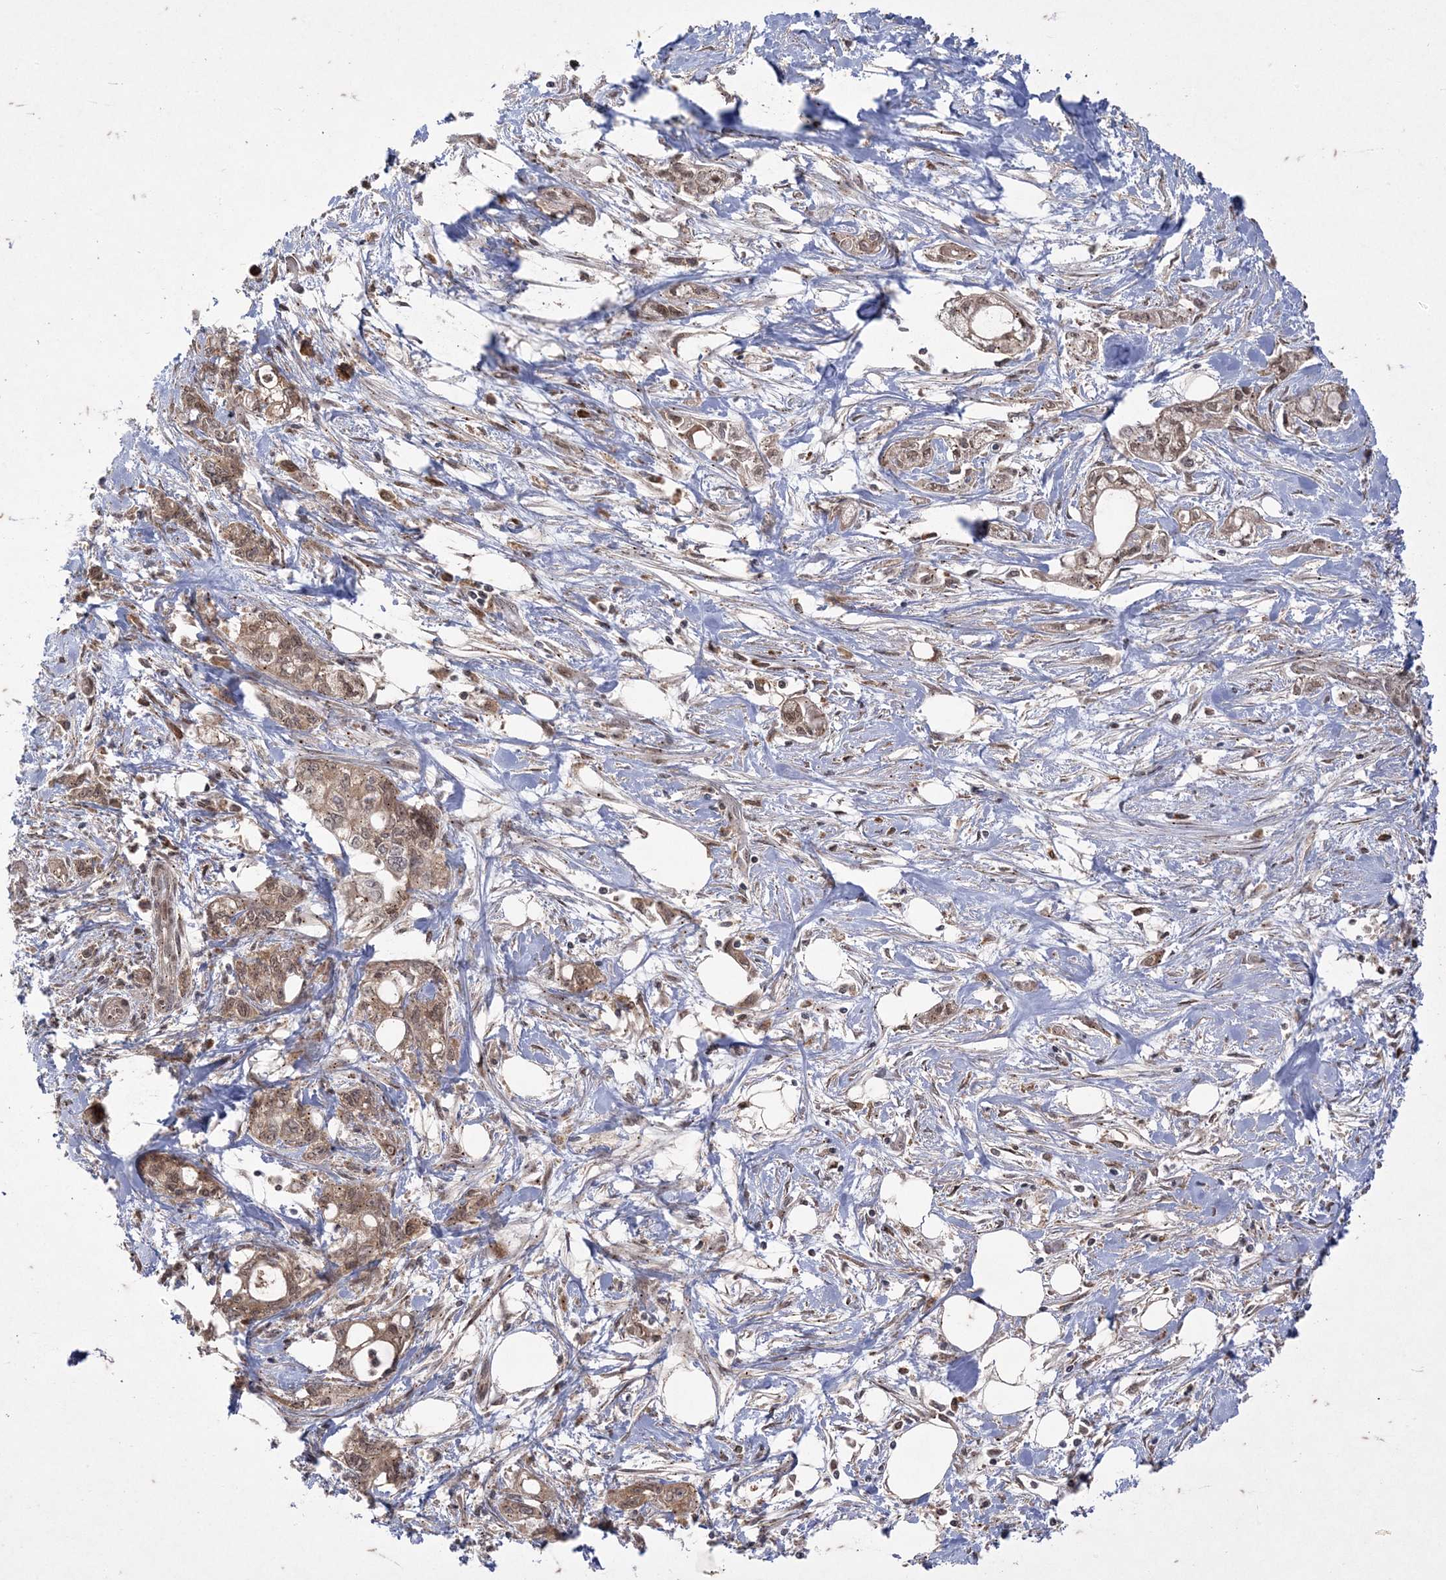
{"staining": {"intensity": "weak", "quantity": ">75%", "location": "cytoplasmic/membranous,nuclear"}, "tissue": "pancreatic cancer", "cell_type": "Tumor cells", "image_type": "cancer", "snomed": [{"axis": "morphology", "description": "Adenocarcinoma, NOS"}, {"axis": "topography", "description": "Pancreas"}], "caption": "Immunohistochemical staining of human pancreatic cancer (adenocarcinoma) demonstrates low levels of weak cytoplasmic/membranous and nuclear positivity in about >75% of tumor cells.", "gene": "RRAS", "patient": {"sex": "male", "age": 70}}